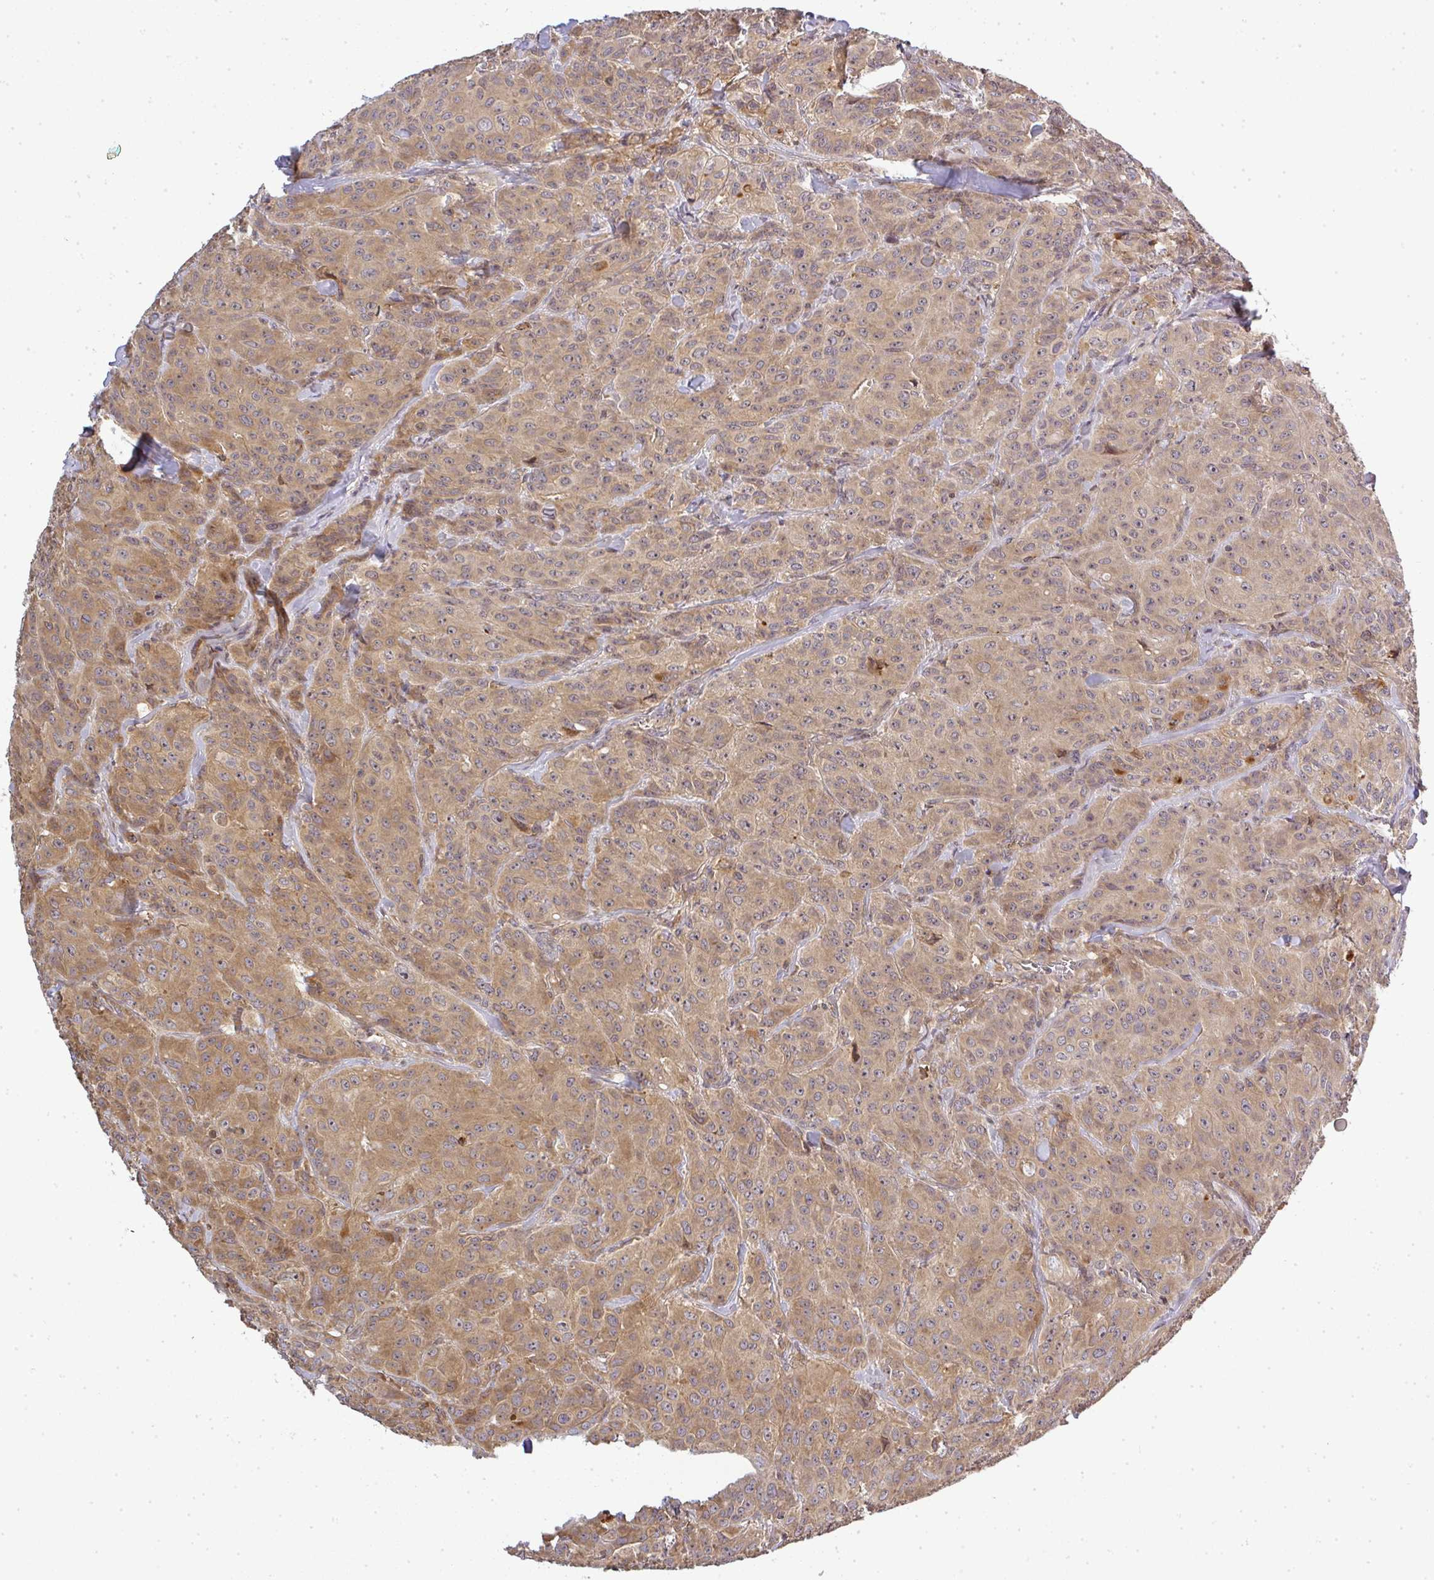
{"staining": {"intensity": "moderate", "quantity": ">75%", "location": "cytoplasmic/membranous,nuclear"}, "tissue": "breast cancer", "cell_type": "Tumor cells", "image_type": "cancer", "snomed": [{"axis": "morphology", "description": "Normal tissue, NOS"}, {"axis": "morphology", "description": "Duct carcinoma"}, {"axis": "topography", "description": "Breast"}], "caption": "Immunohistochemical staining of breast cancer (intraductal carcinoma) displays moderate cytoplasmic/membranous and nuclear protein staining in approximately >75% of tumor cells.", "gene": "FAM153A", "patient": {"sex": "female", "age": 43}}